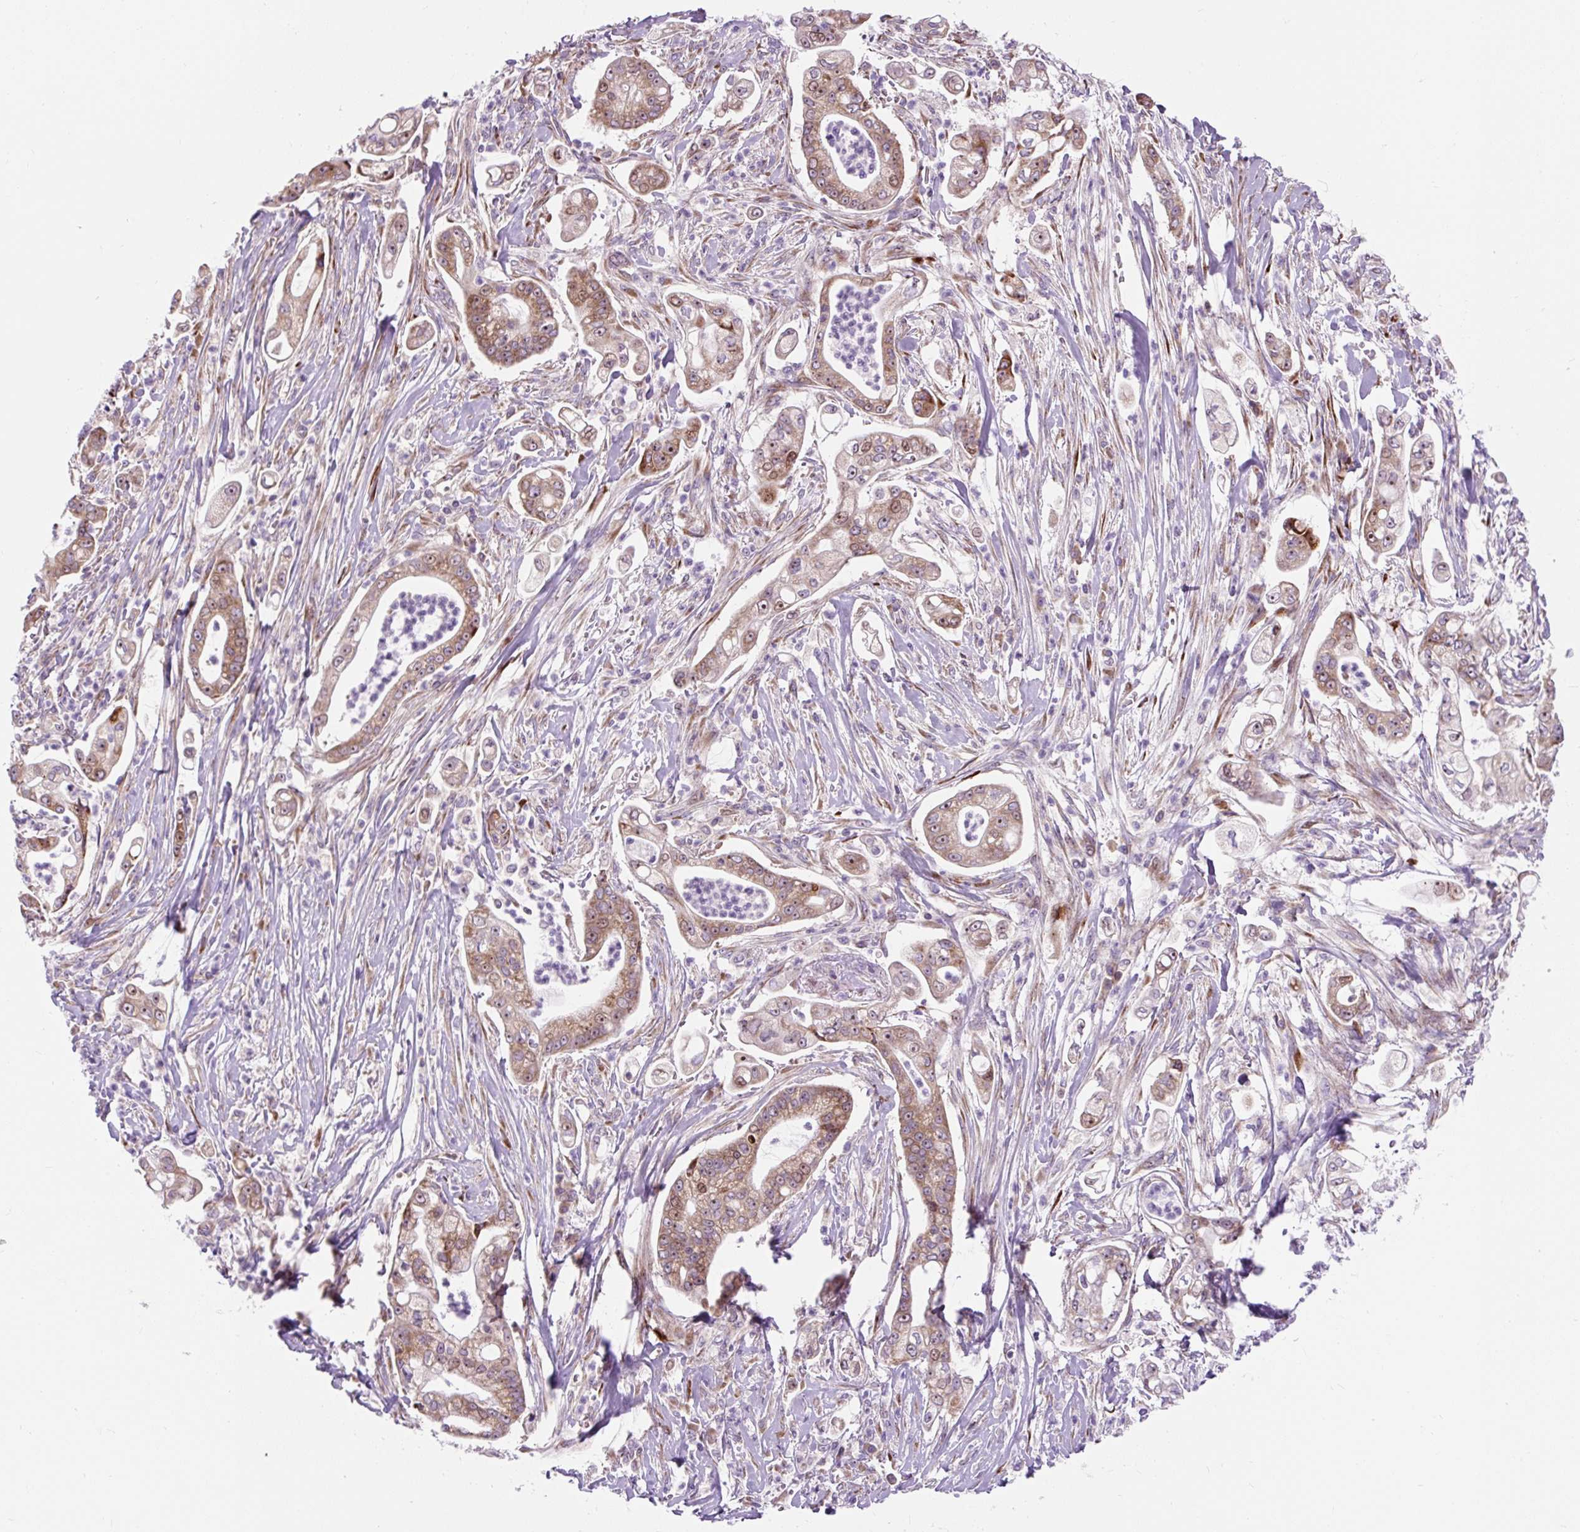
{"staining": {"intensity": "moderate", "quantity": ">75%", "location": "cytoplasmic/membranous"}, "tissue": "pancreatic cancer", "cell_type": "Tumor cells", "image_type": "cancer", "snomed": [{"axis": "morphology", "description": "Adenocarcinoma, NOS"}, {"axis": "topography", "description": "Pancreas"}], "caption": "A histopathology image of human pancreatic adenocarcinoma stained for a protein exhibits moderate cytoplasmic/membranous brown staining in tumor cells.", "gene": "CISD3", "patient": {"sex": "female", "age": 69}}